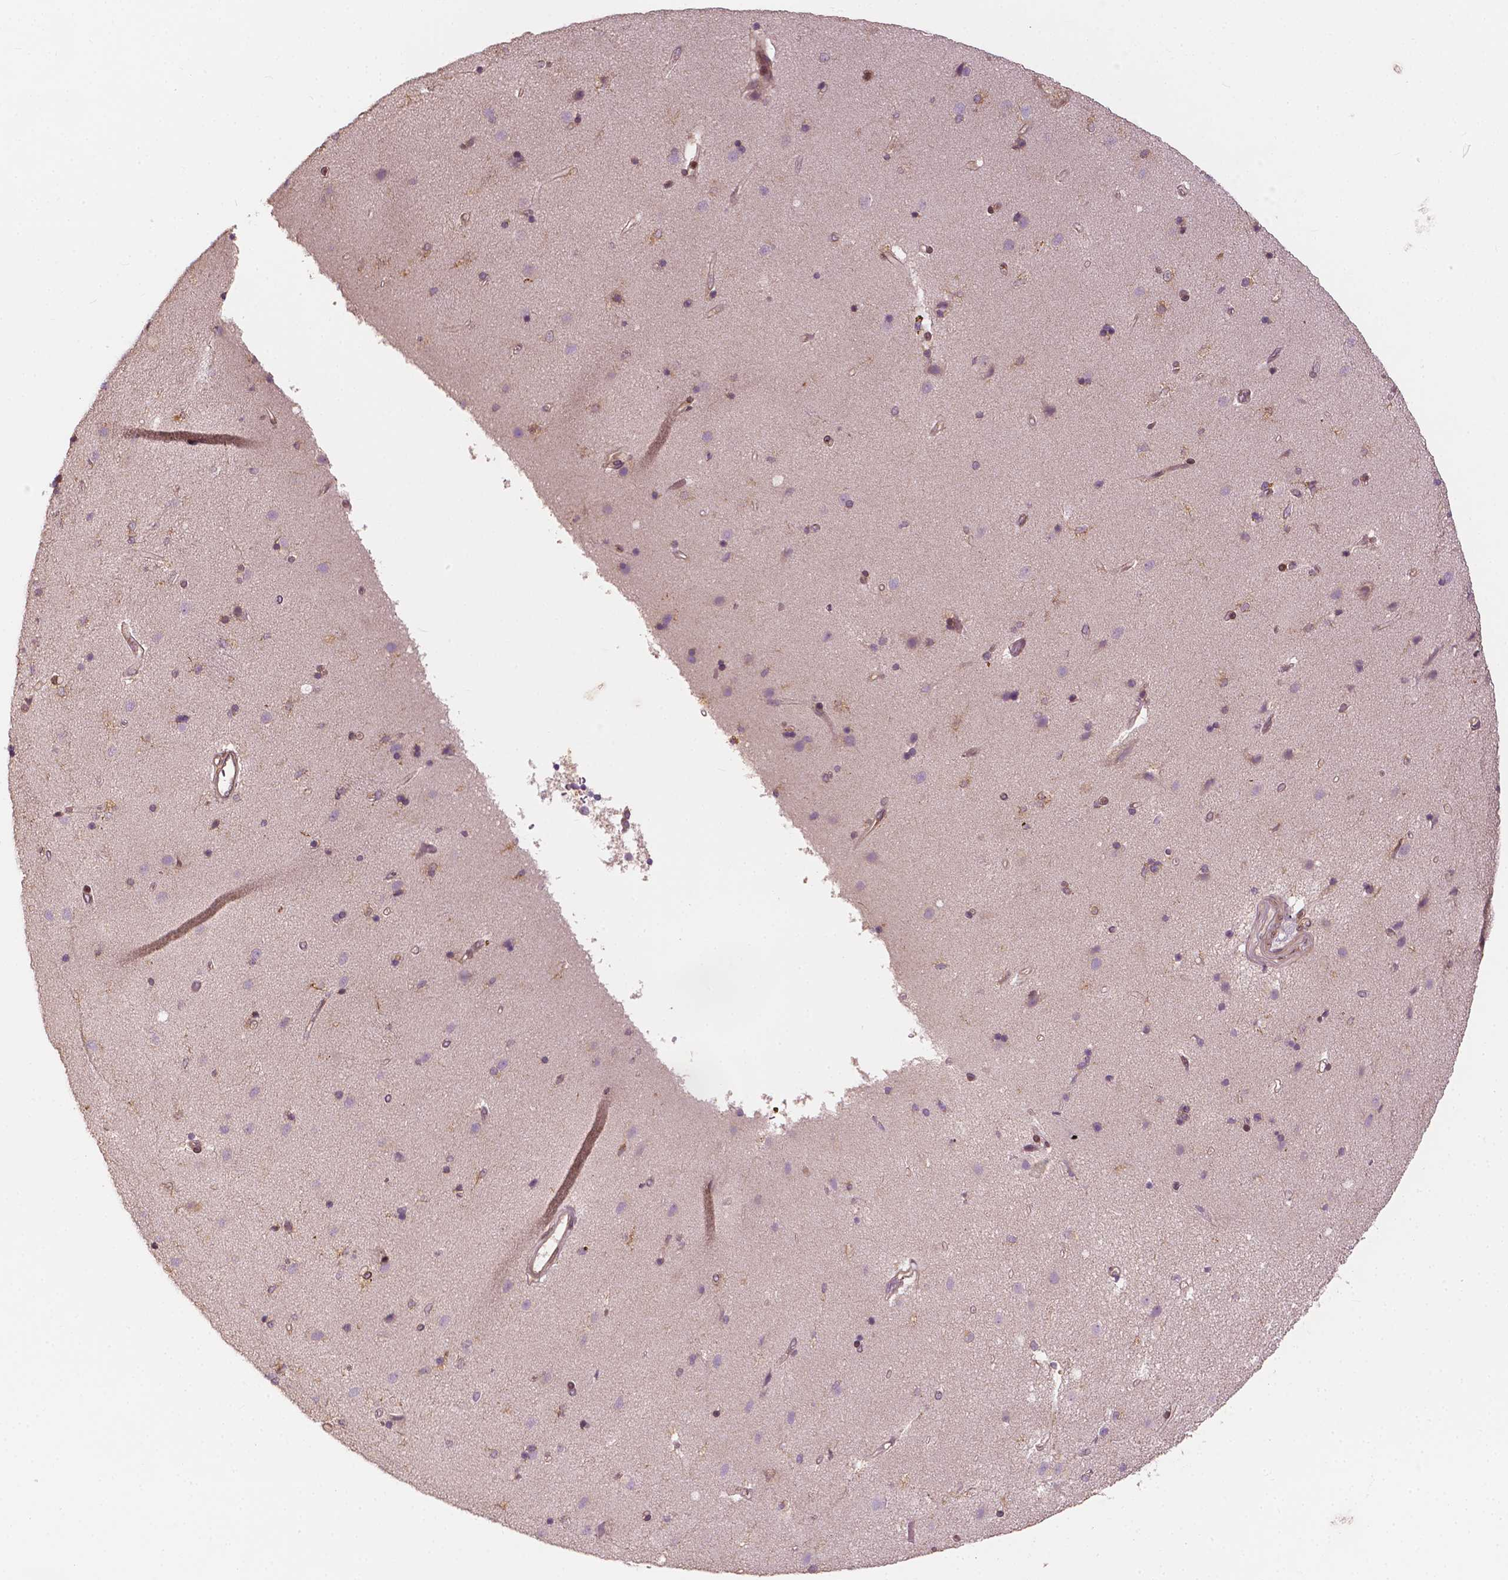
{"staining": {"intensity": "negative", "quantity": "none", "location": "none"}, "tissue": "caudate", "cell_type": "Glial cells", "image_type": "normal", "snomed": [{"axis": "morphology", "description": "Normal tissue, NOS"}, {"axis": "topography", "description": "Lateral ventricle wall"}], "caption": "Immunohistochemistry photomicrograph of benign caudate: caudate stained with DAB (3,3'-diaminobenzidine) reveals no significant protein staining in glial cells.", "gene": "G3BP1", "patient": {"sex": "female", "age": 71}}